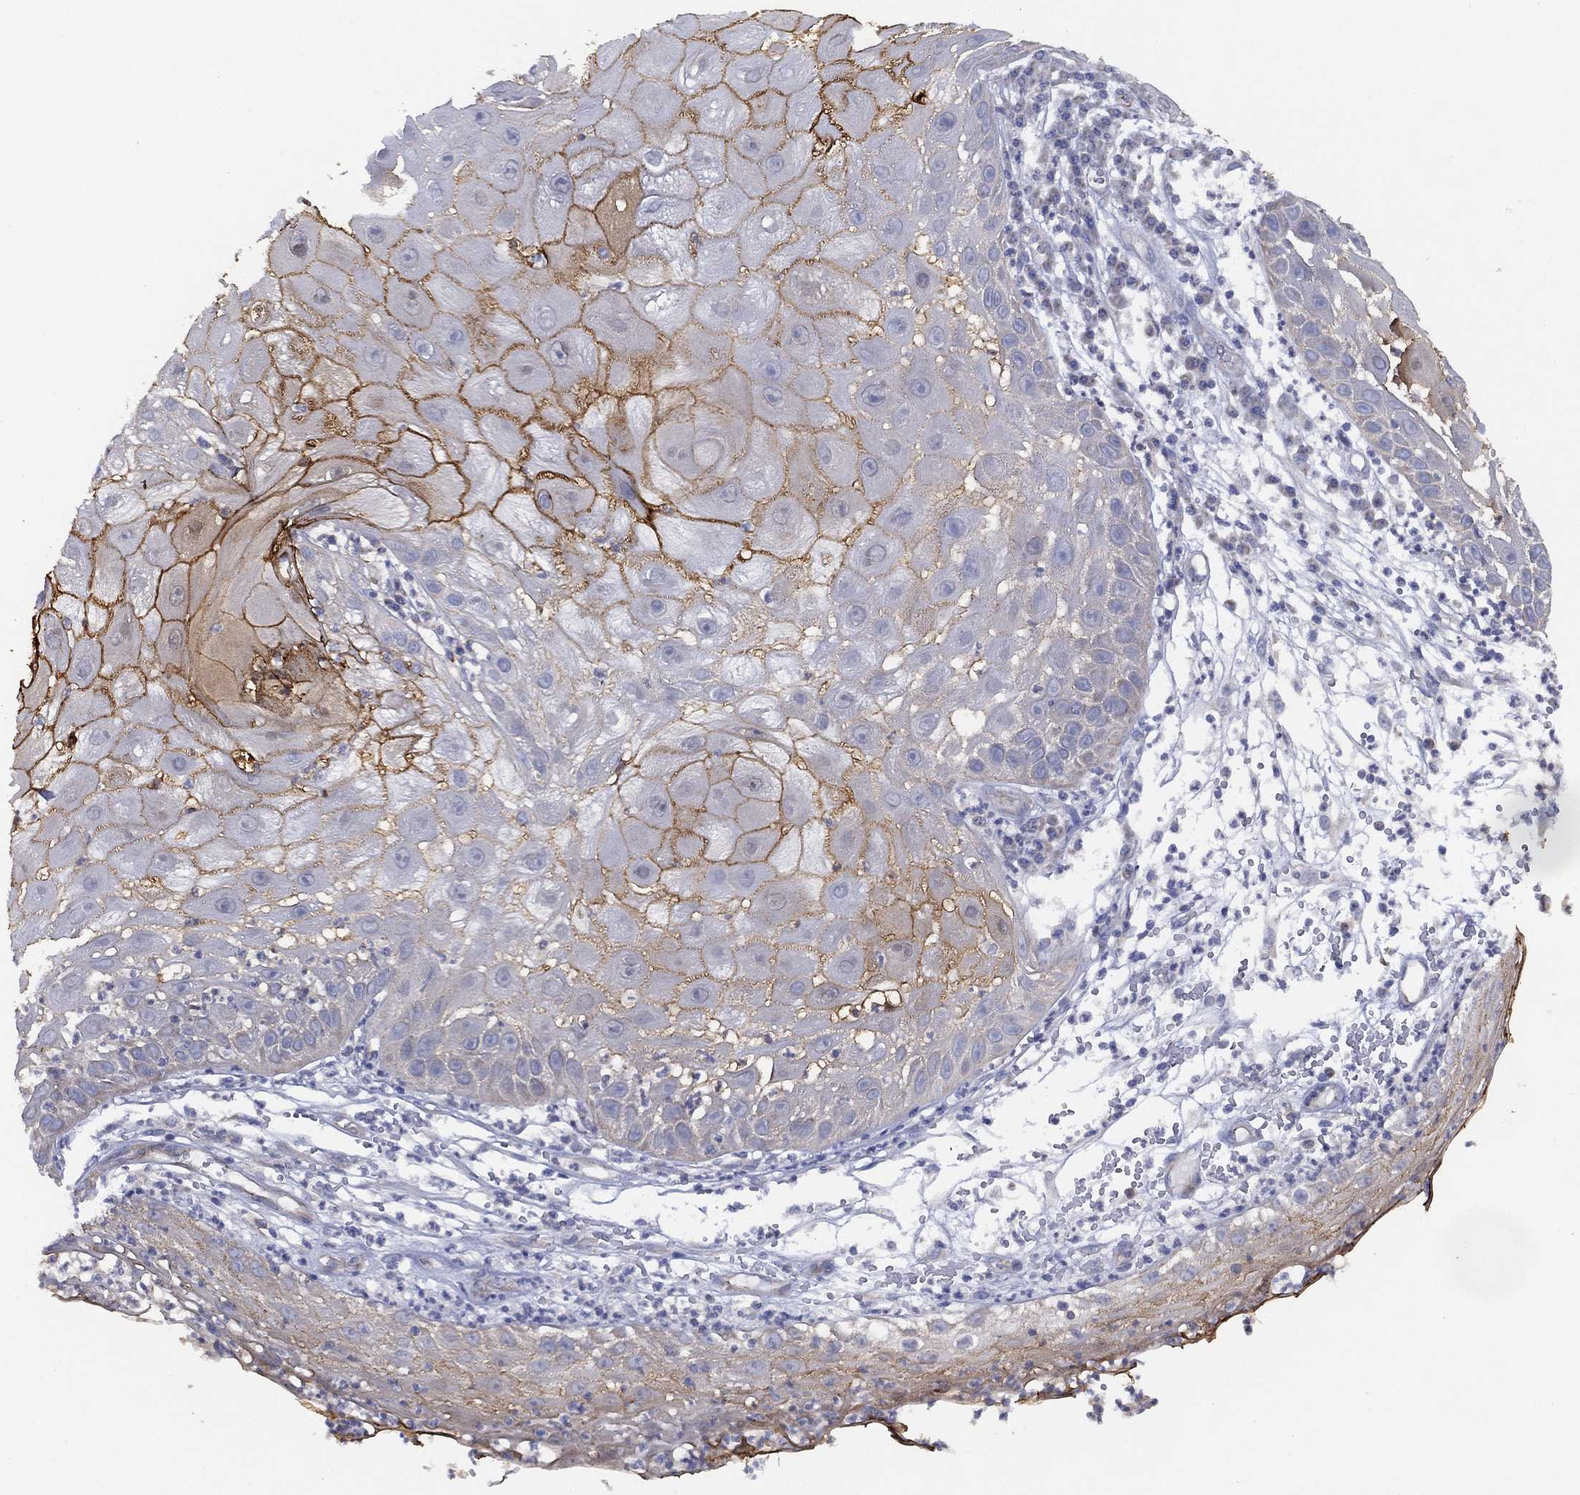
{"staining": {"intensity": "moderate", "quantity": "25%-75%", "location": "cytoplasmic/membranous"}, "tissue": "skin cancer", "cell_type": "Tumor cells", "image_type": "cancer", "snomed": [{"axis": "morphology", "description": "Normal tissue, NOS"}, {"axis": "morphology", "description": "Squamous cell carcinoma, NOS"}, {"axis": "topography", "description": "Skin"}], "caption": "This histopathology image reveals immunohistochemistry staining of human squamous cell carcinoma (skin), with medium moderate cytoplasmic/membranous expression in about 25%-75% of tumor cells.", "gene": "ZNF223", "patient": {"sex": "male", "age": 79}}